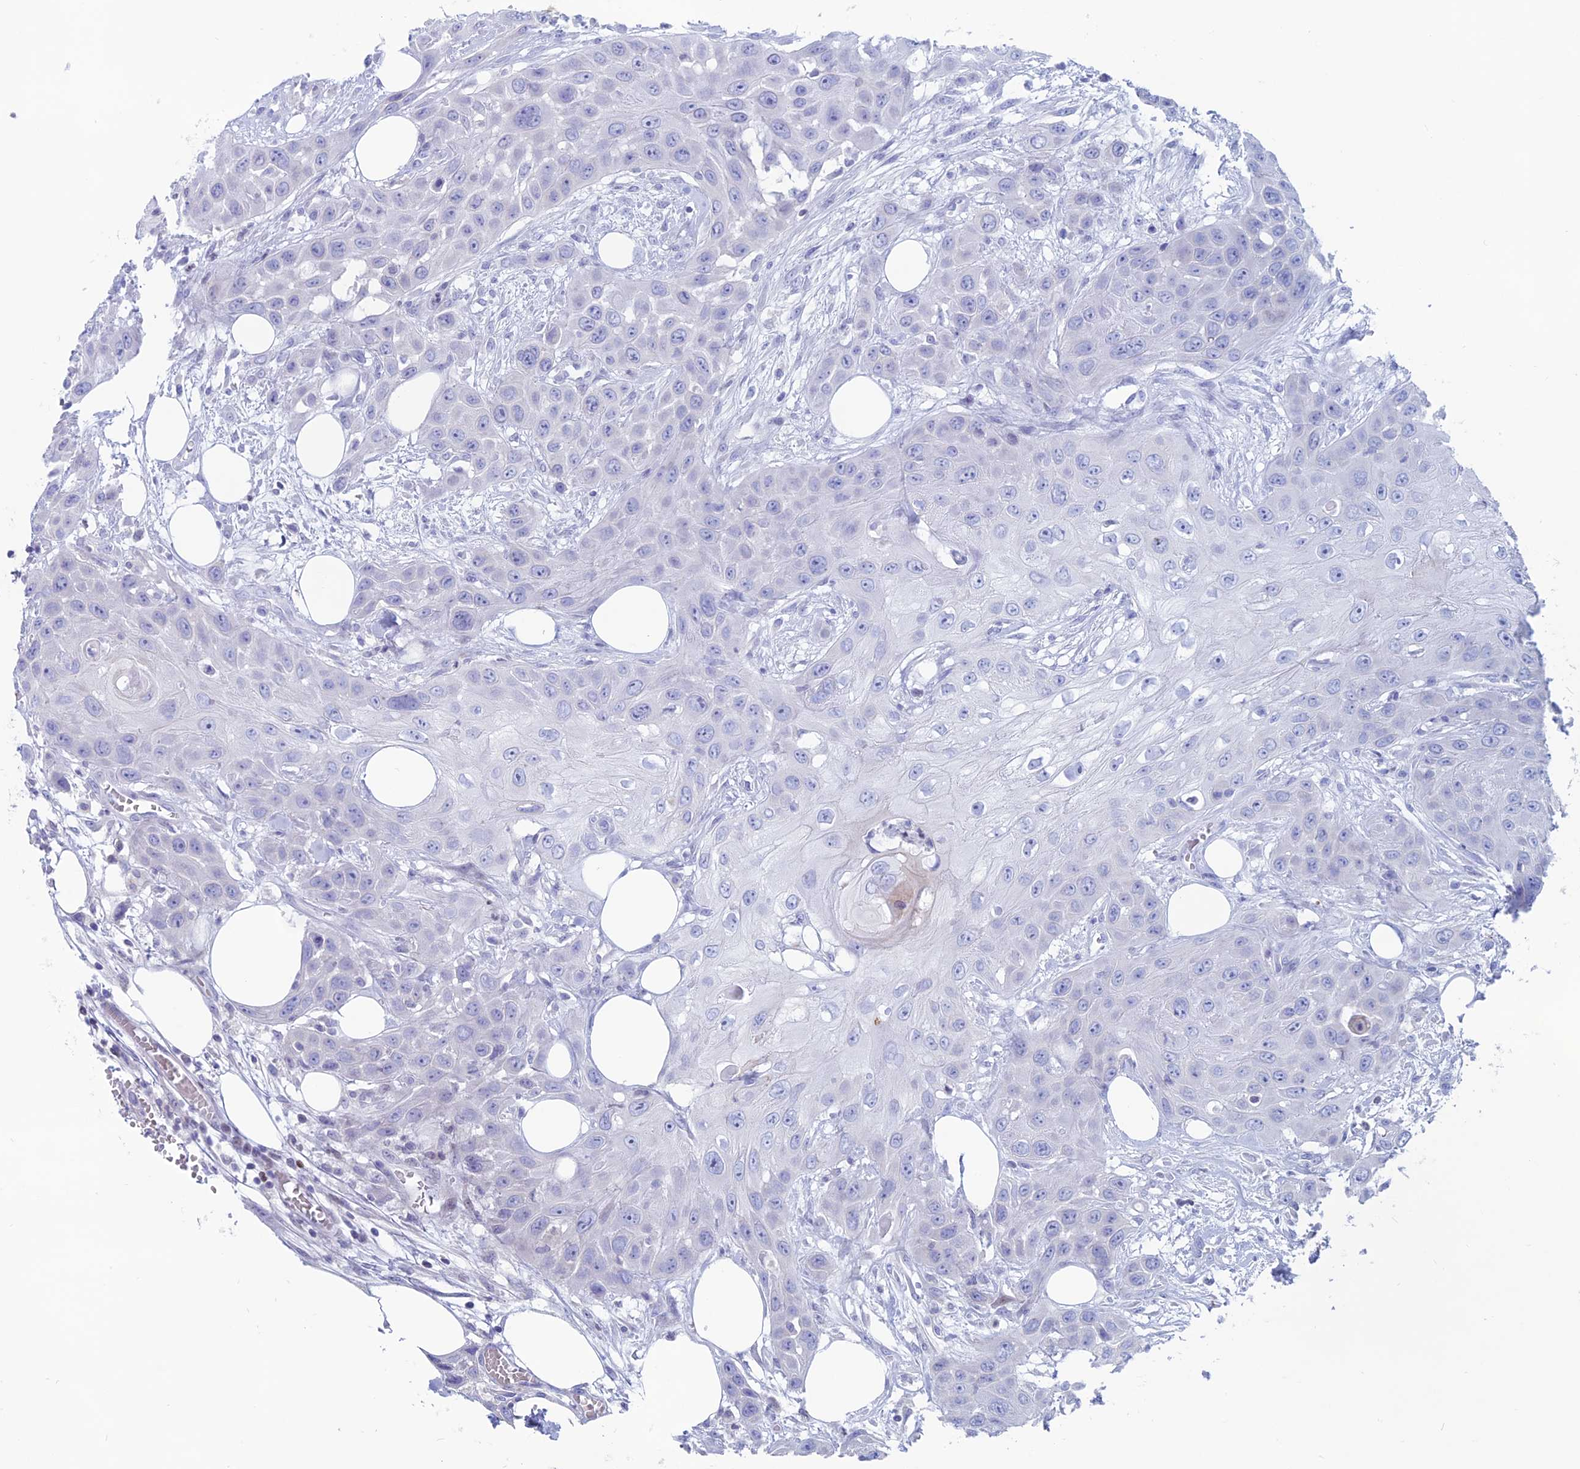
{"staining": {"intensity": "negative", "quantity": "none", "location": "none"}, "tissue": "head and neck cancer", "cell_type": "Tumor cells", "image_type": "cancer", "snomed": [{"axis": "morphology", "description": "Squamous cell carcinoma, NOS"}, {"axis": "topography", "description": "Head-Neck"}], "caption": "The image reveals no staining of tumor cells in head and neck squamous cell carcinoma. The staining is performed using DAB brown chromogen with nuclei counter-stained in using hematoxylin.", "gene": "CERS6", "patient": {"sex": "male", "age": 81}}